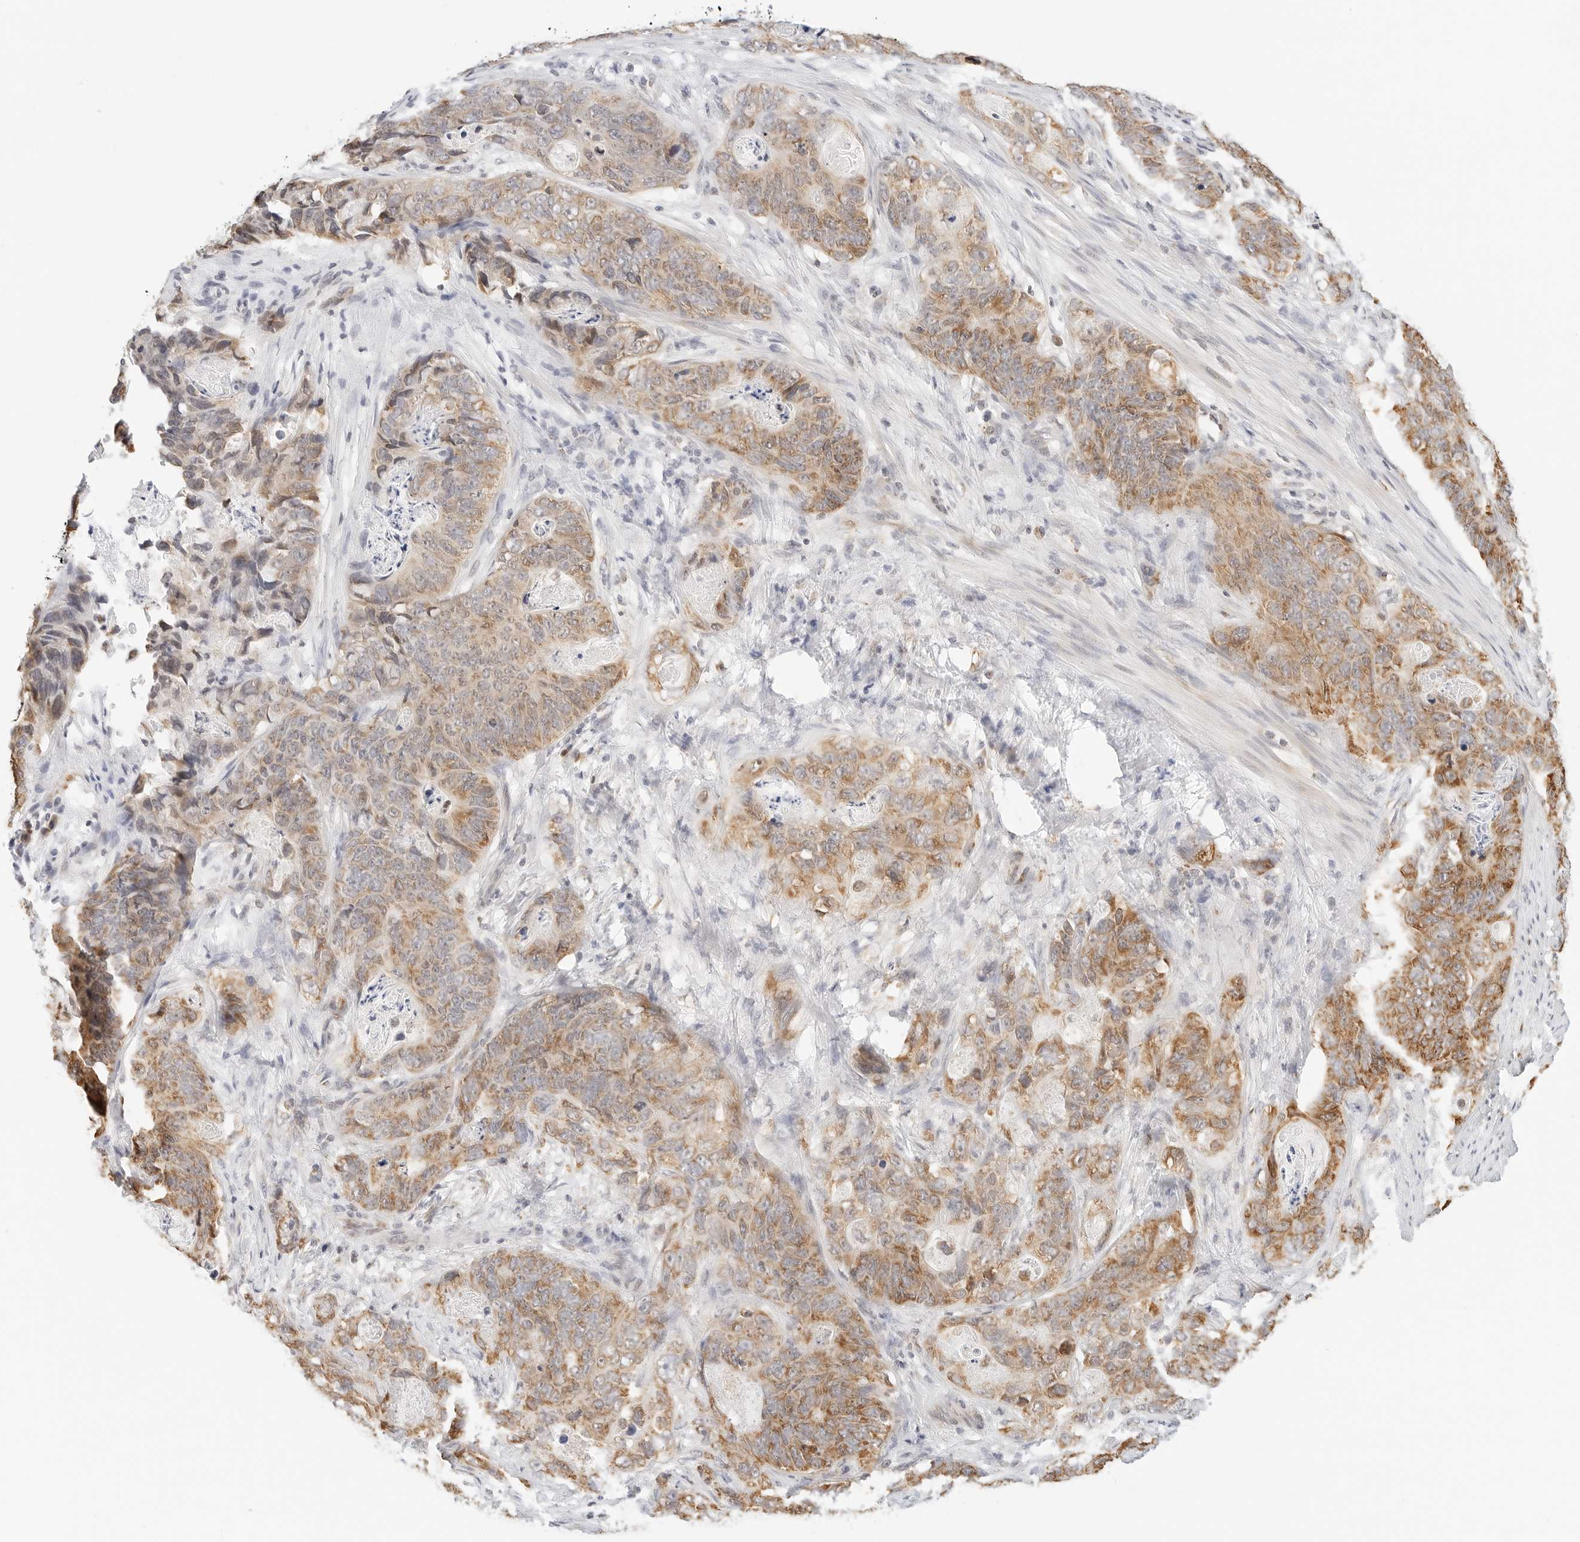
{"staining": {"intensity": "moderate", "quantity": ">75%", "location": "cytoplasmic/membranous"}, "tissue": "stomach cancer", "cell_type": "Tumor cells", "image_type": "cancer", "snomed": [{"axis": "morphology", "description": "Normal tissue, NOS"}, {"axis": "morphology", "description": "Adenocarcinoma, NOS"}, {"axis": "topography", "description": "Stomach"}], "caption": "Approximately >75% of tumor cells in stomach cancer display moderate cytoplasmic/membranous protein expression as visualized by brown immunohistochemical staining.", "gene": "ATL1", "patient": {"sex": "female", "age": 89}}